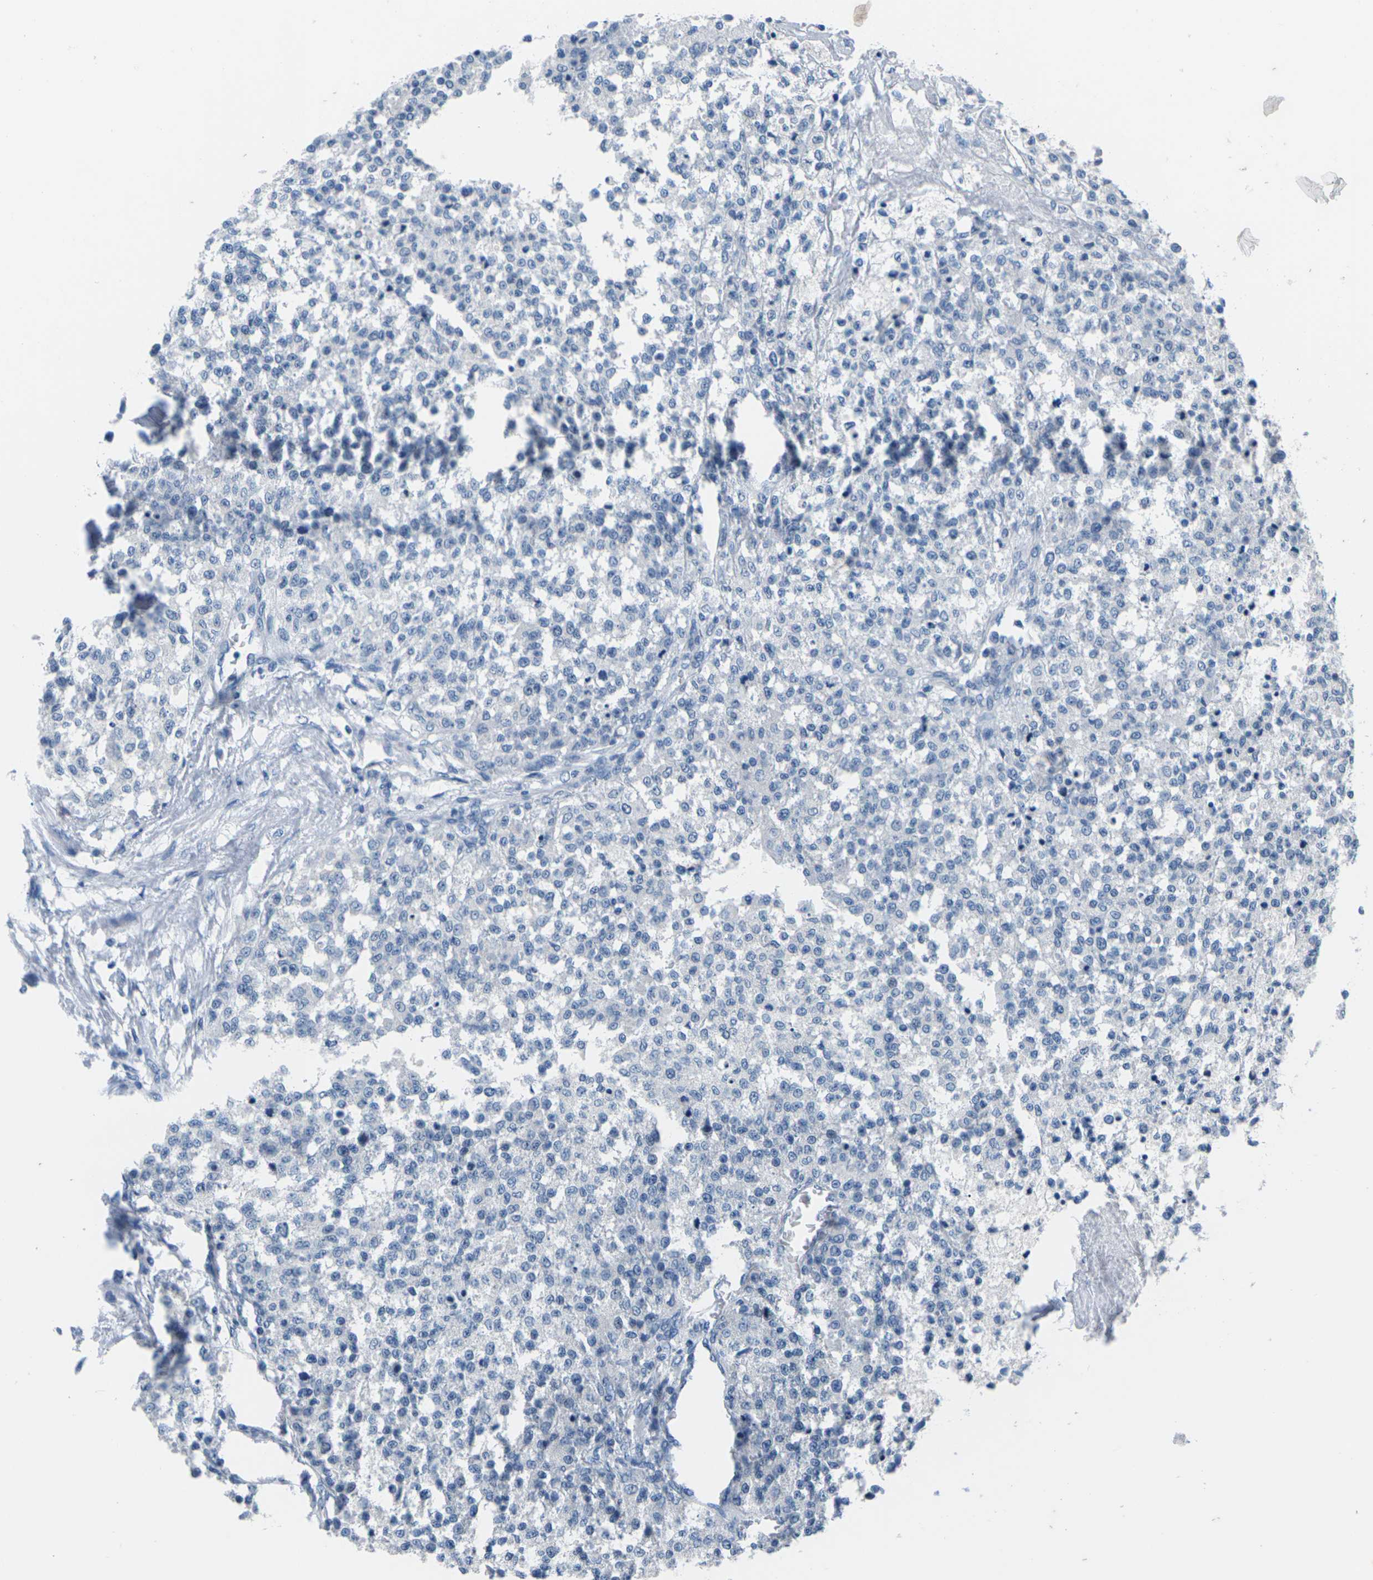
{"staining": {"intensity": "negative", "quantity": "none", "location": "none"}, "tissue": "testis cancer", "cell_type": "Tumor cells", "image_type": "cancer", "snomed": [{"axis": "morphology", "description": "Seminoma, NOS"}, {"axis": "topography", "description": "Testis"}], "caption": "This is a photomicrograph of IHC staining of testis seminoma, which shows no positivity in tumor cells.", "gene": "UMOD", "patient": {"sex": "male", "age": 59}}